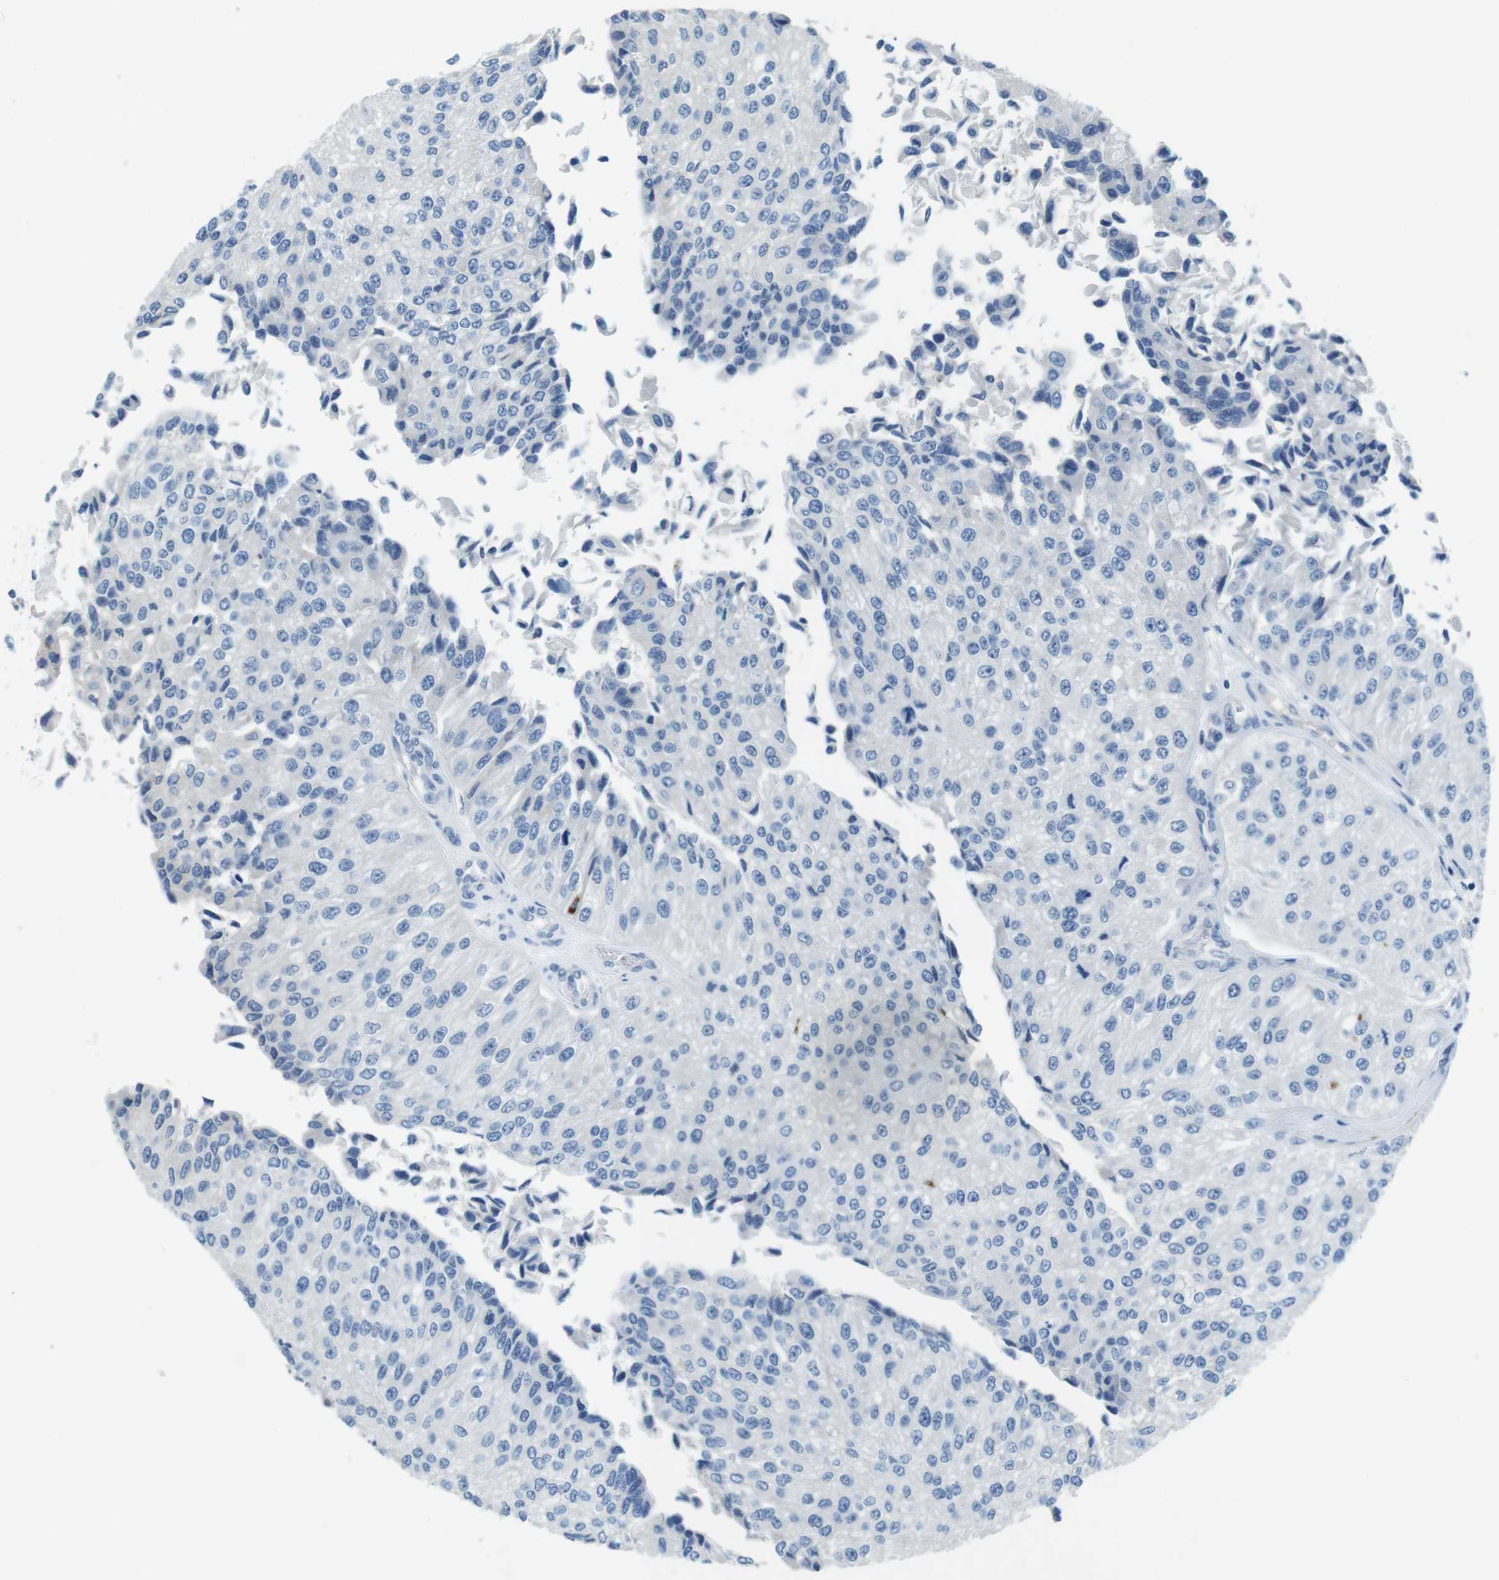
{"staining": {"intensity": "negative", "quantity": "none", "location": "none"}, "tissue": "urothelial cancer", "cell_type": "Tumor cells", "image_type": "cancer", "snomed": [{"axis": "morphology", "description": "Urothelial carcinoma, High grade"}, {"axis": "topography", "description": "Kidney"}, {"axis": "topography", "description": "Urinary bladder"}], "caption": "This is an IHC image of human urothelial cancer. There is no expression in tumor cells.", "gene": "SLC35A3", "patient": {"sex": "male", "age": 77}}